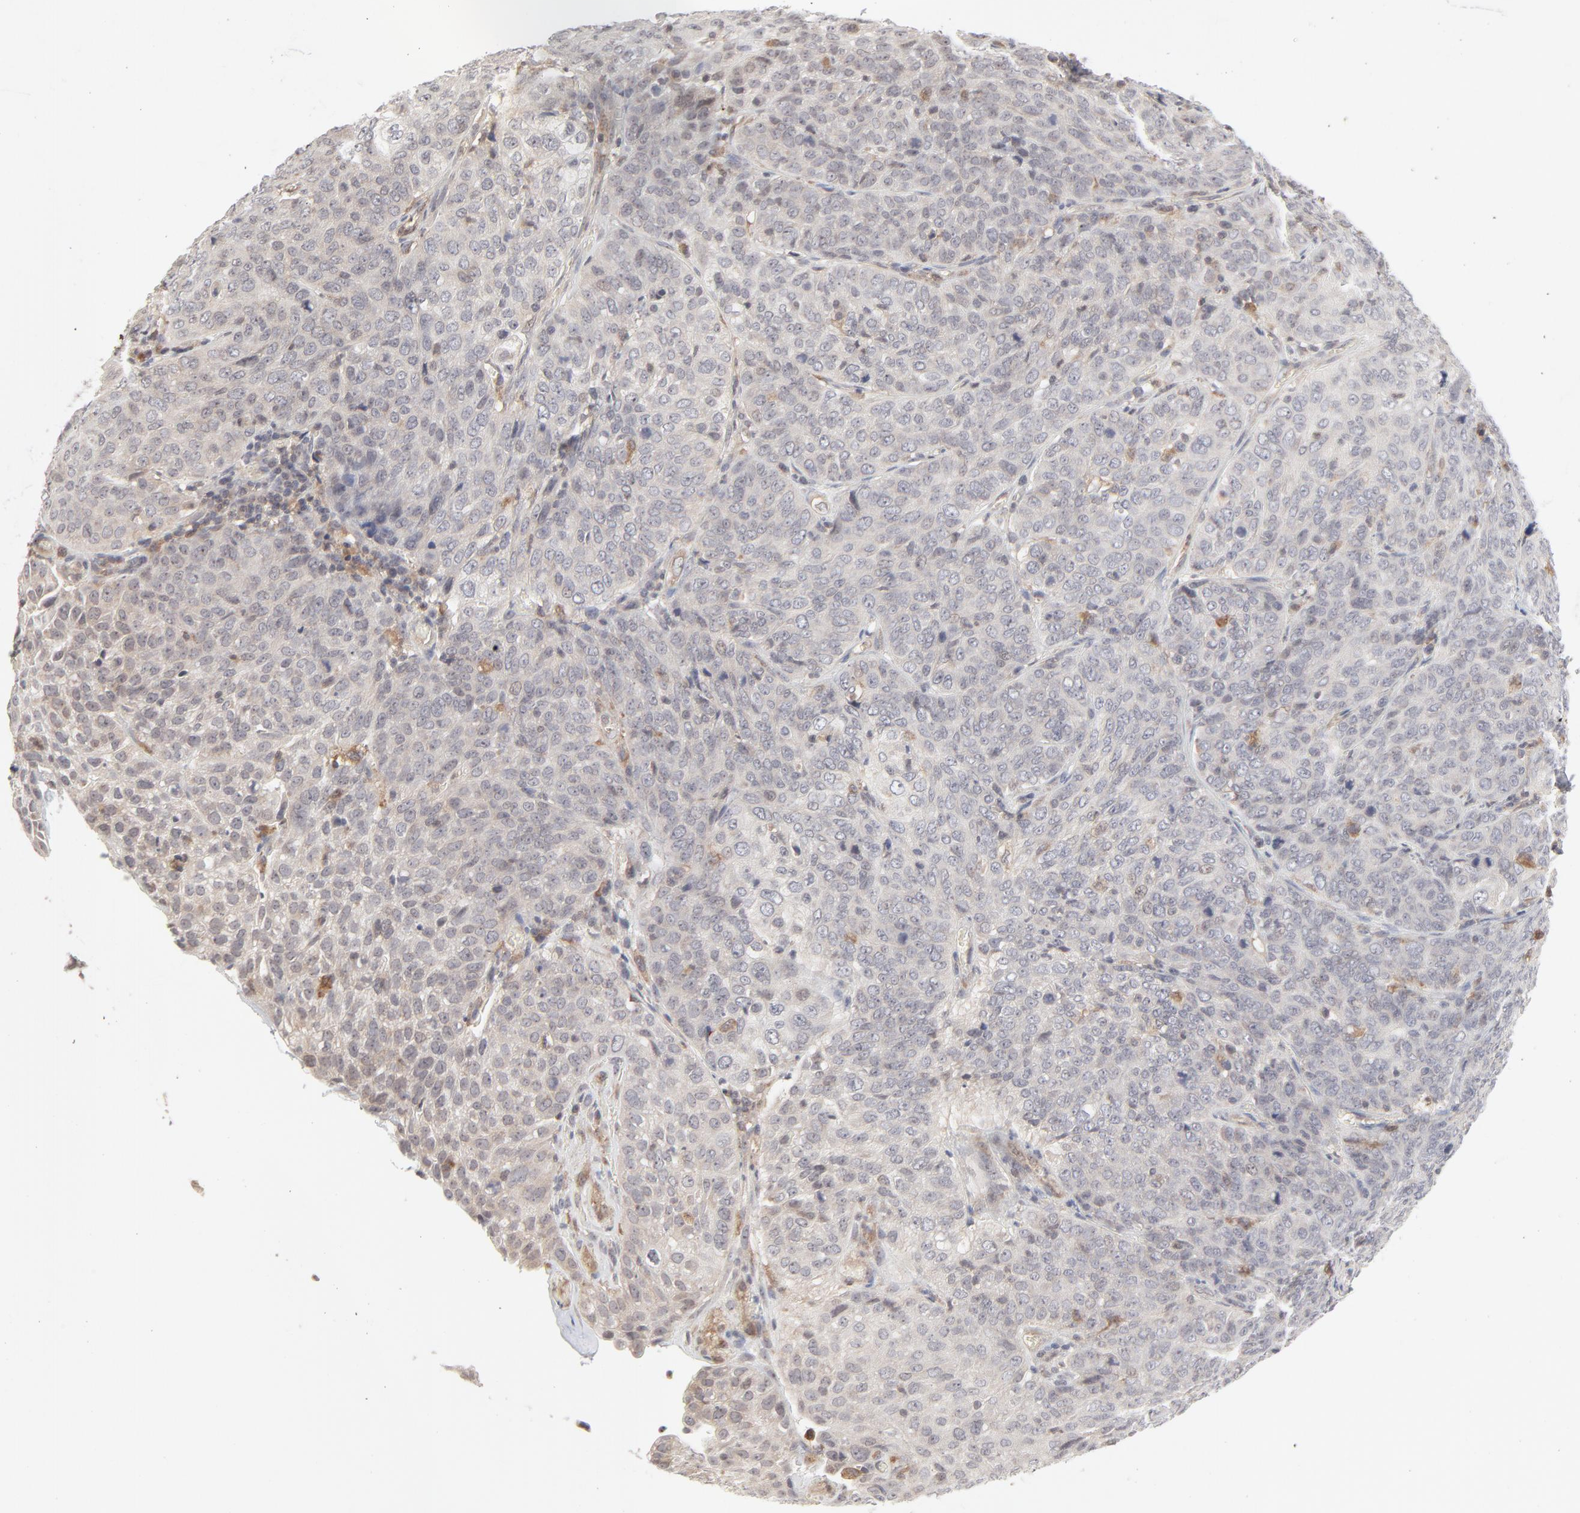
{"staining": {"intensity": "negative", "quantity": "none", "location": "none"}, "tissue": "cervical cancer", "cell_type": "Tumor cells", "image_type": "cancer", "snomed": [{"axis": "morphology", "description": "Squamous cell carcinoma, NOS"}, {"axis": "topography", "description": "Cervix"}], "caption": "A micrograph of human squamous cell carcinoma (cervical) is negative for staining in tumor cells.", "gene": "RAB5C", "patient": {"sex": "female", "age": 38}}